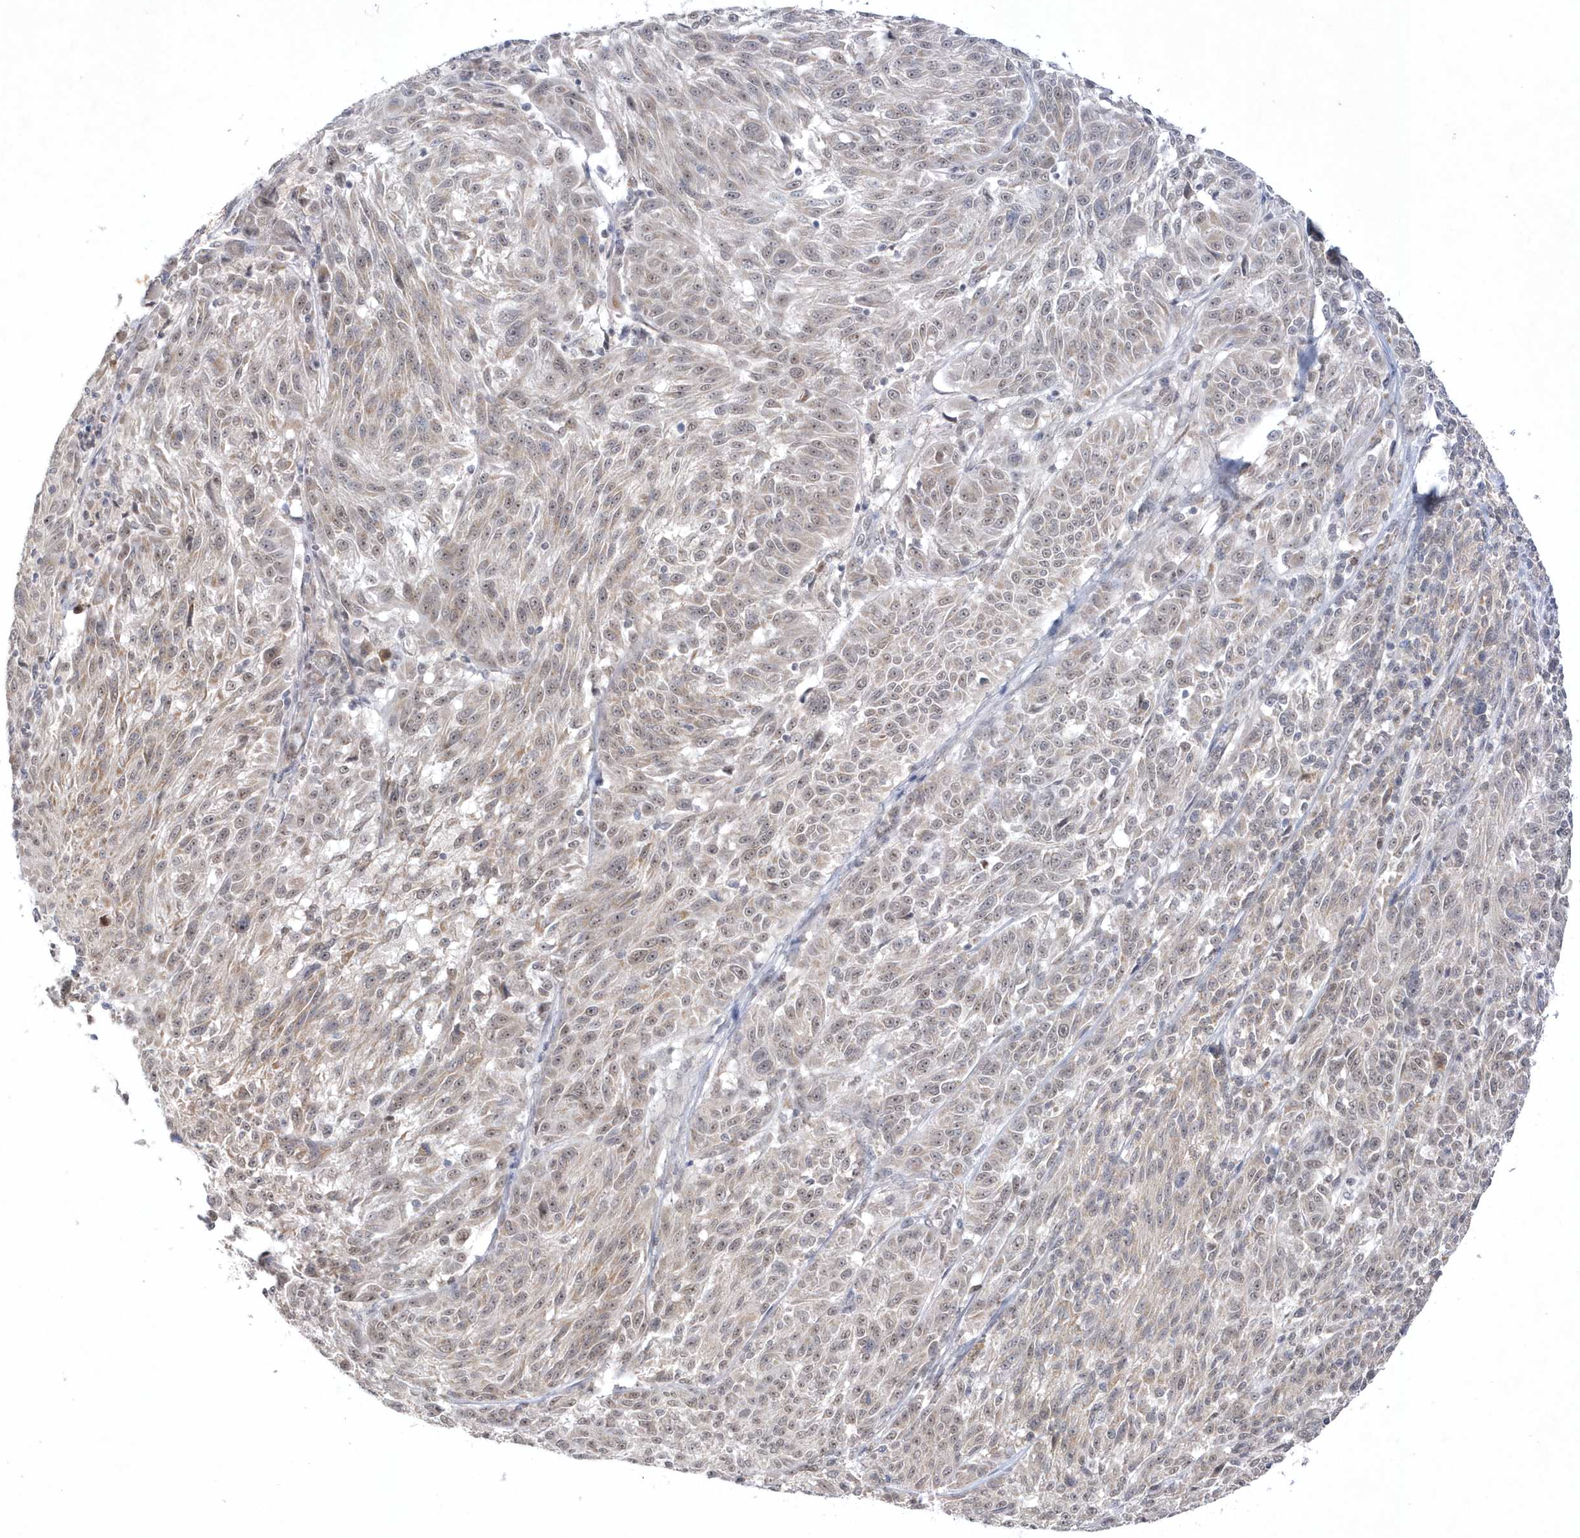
{"staining": {"intensity": "weak", "quantity": "<25%", "location": "nuclear"}, "tissue": "melanoma", "cell_type": "Tumor cells", "image_type": "cancer", "snomed": [{"axis": "morphology", "description": "Malignant melanoma, NOS"}, {"axis": "topography", "description": "Skin"}], "caption": "A micrograph of human melanoma is negative for staining in tumor cells.", "gene": "CPSF3", "patient": {"sex": "male", "age": 53}}